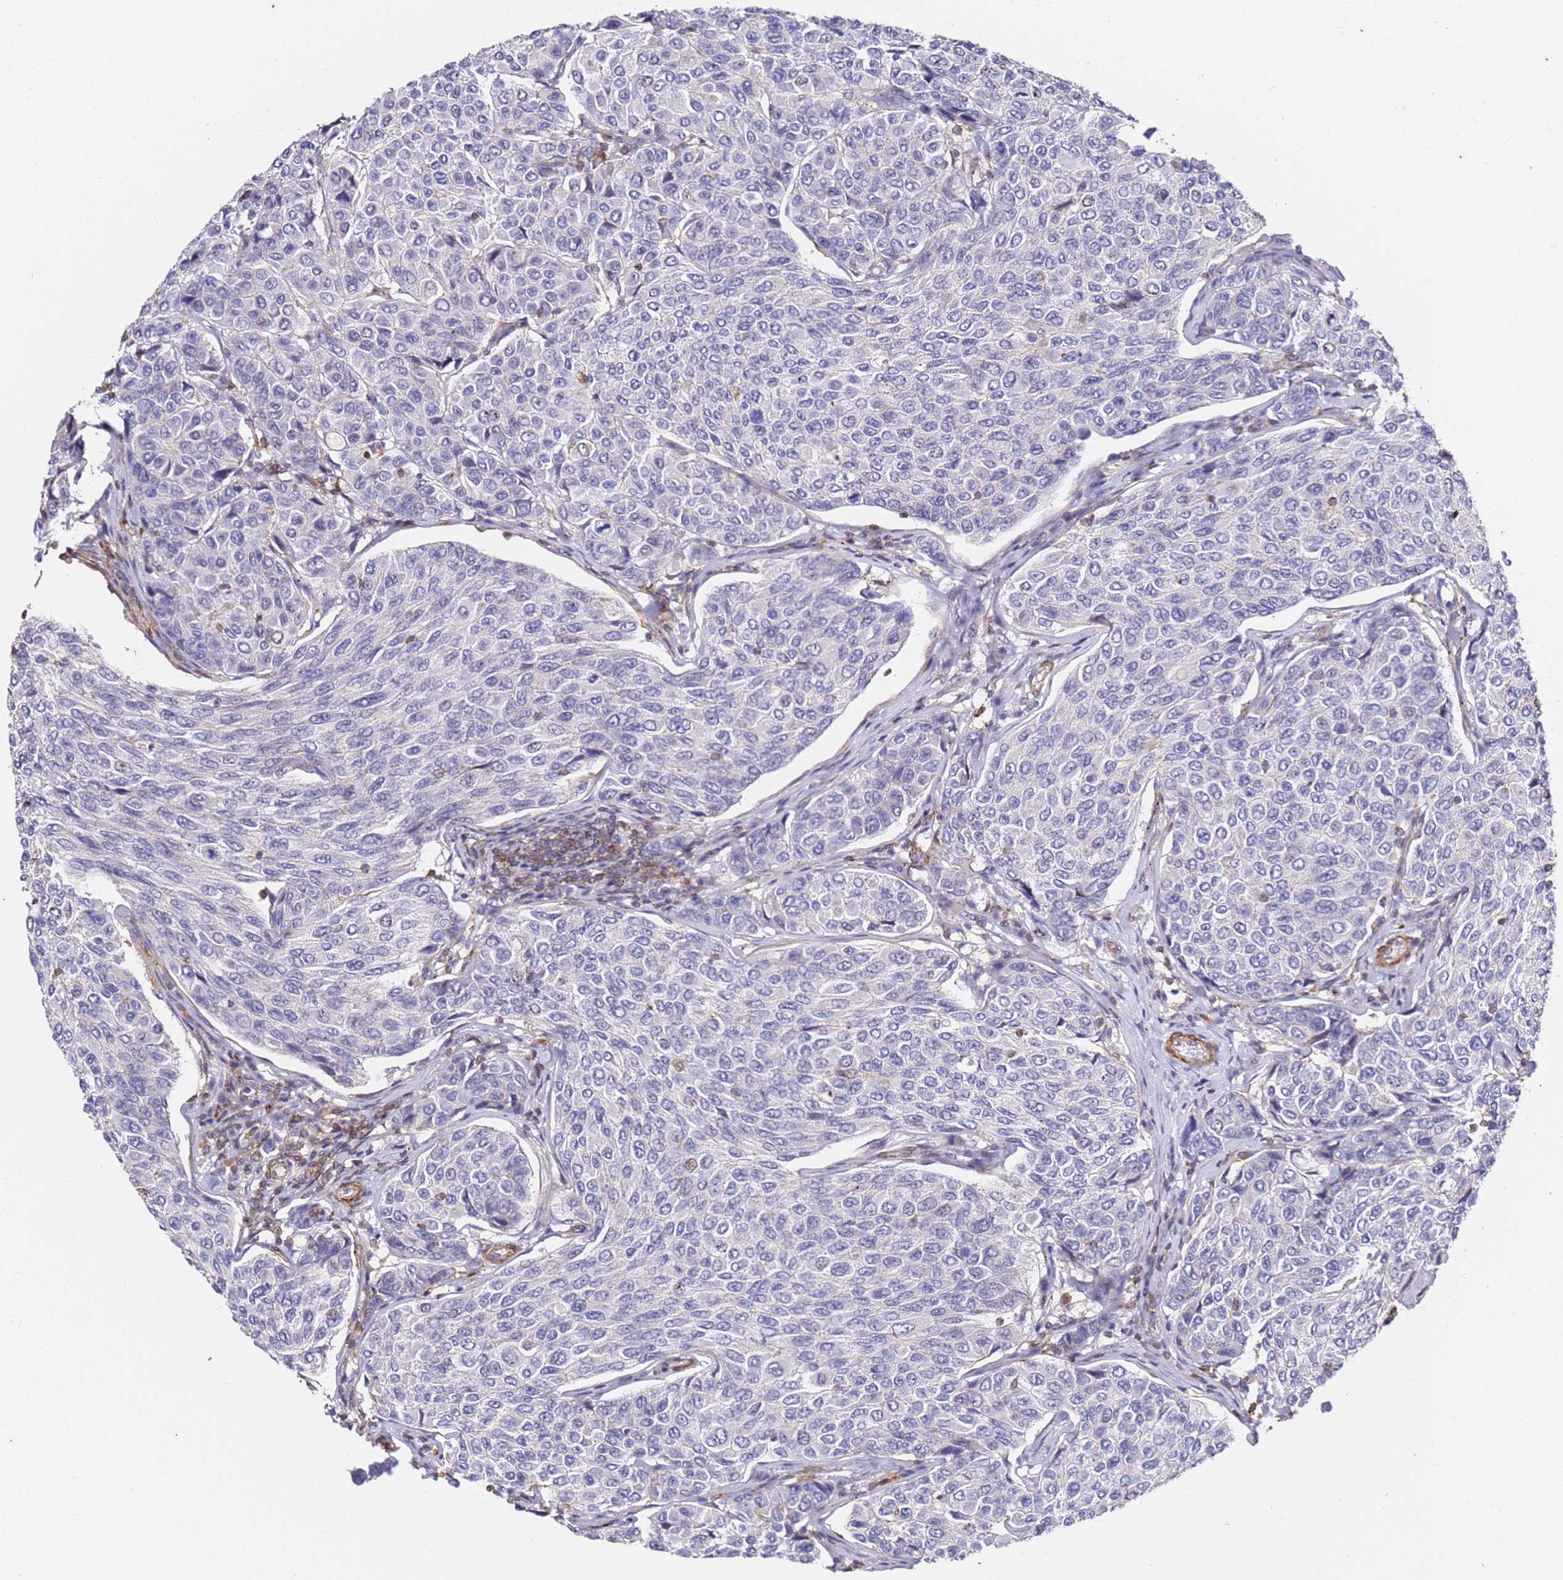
{"staining": {"intensity": "negative", "quantity": "none", "location": "none"}, "tissue": "breast cancer", "cell_type": "Tumor cells", "image_type": "cancer", "snomed": [{"axis": "morphology", "description": "Duct carcinoma"}, {"axis": "topography", "description": "Breast"}], "caption": "Tumor cells are negative for protein expression in human breast cancer. Brightfield microscopy of IHC stained with DAB (3,3'-diaminobenzidine) (brown) and hematoxylin (blue), captured at high magnification.", "gene": "ZNF671", "patient": {"sex": "female", "age": 55}}